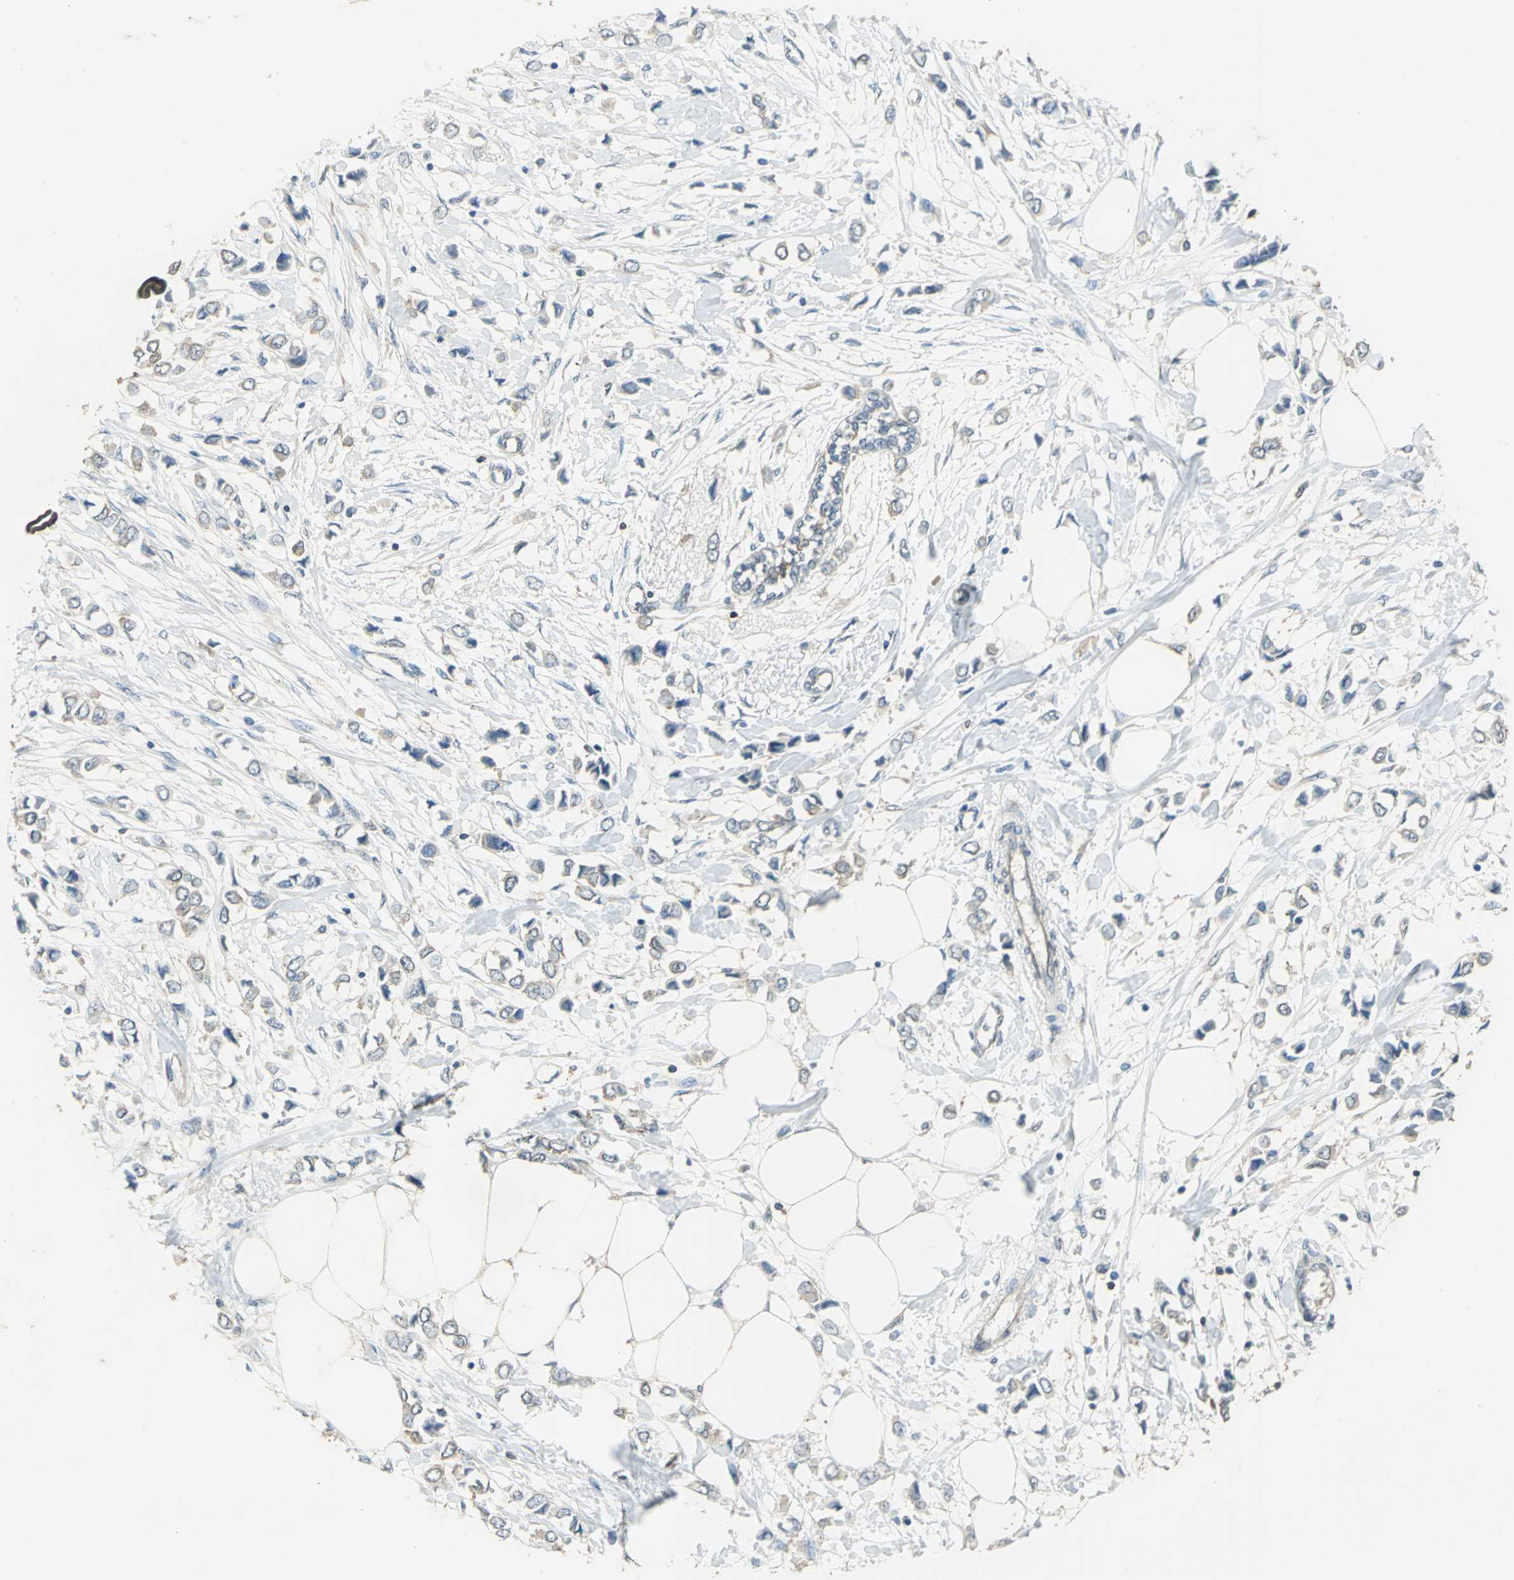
{"staining": {"intensity": "moderate", "quantity": "<25%", "location": "cytoplasmic/membranous"}, "tissue": "breast cancer", "cell_type": "Tumor cells", "image_type": "cancer", "snomed": [{"axis": "morphology", "description": "Lobular carcinoma"}, {"axis": "topography", "description": "Breast"}], "caption": "Immunohistochemical staining of lobular carcinoma (breast) exhibits moderate cytoplasmic/membranous protein staining in approximately <25% of tumor cells.", "gene": "SHC2", "patient": {"sex": "female", "age": 51}}